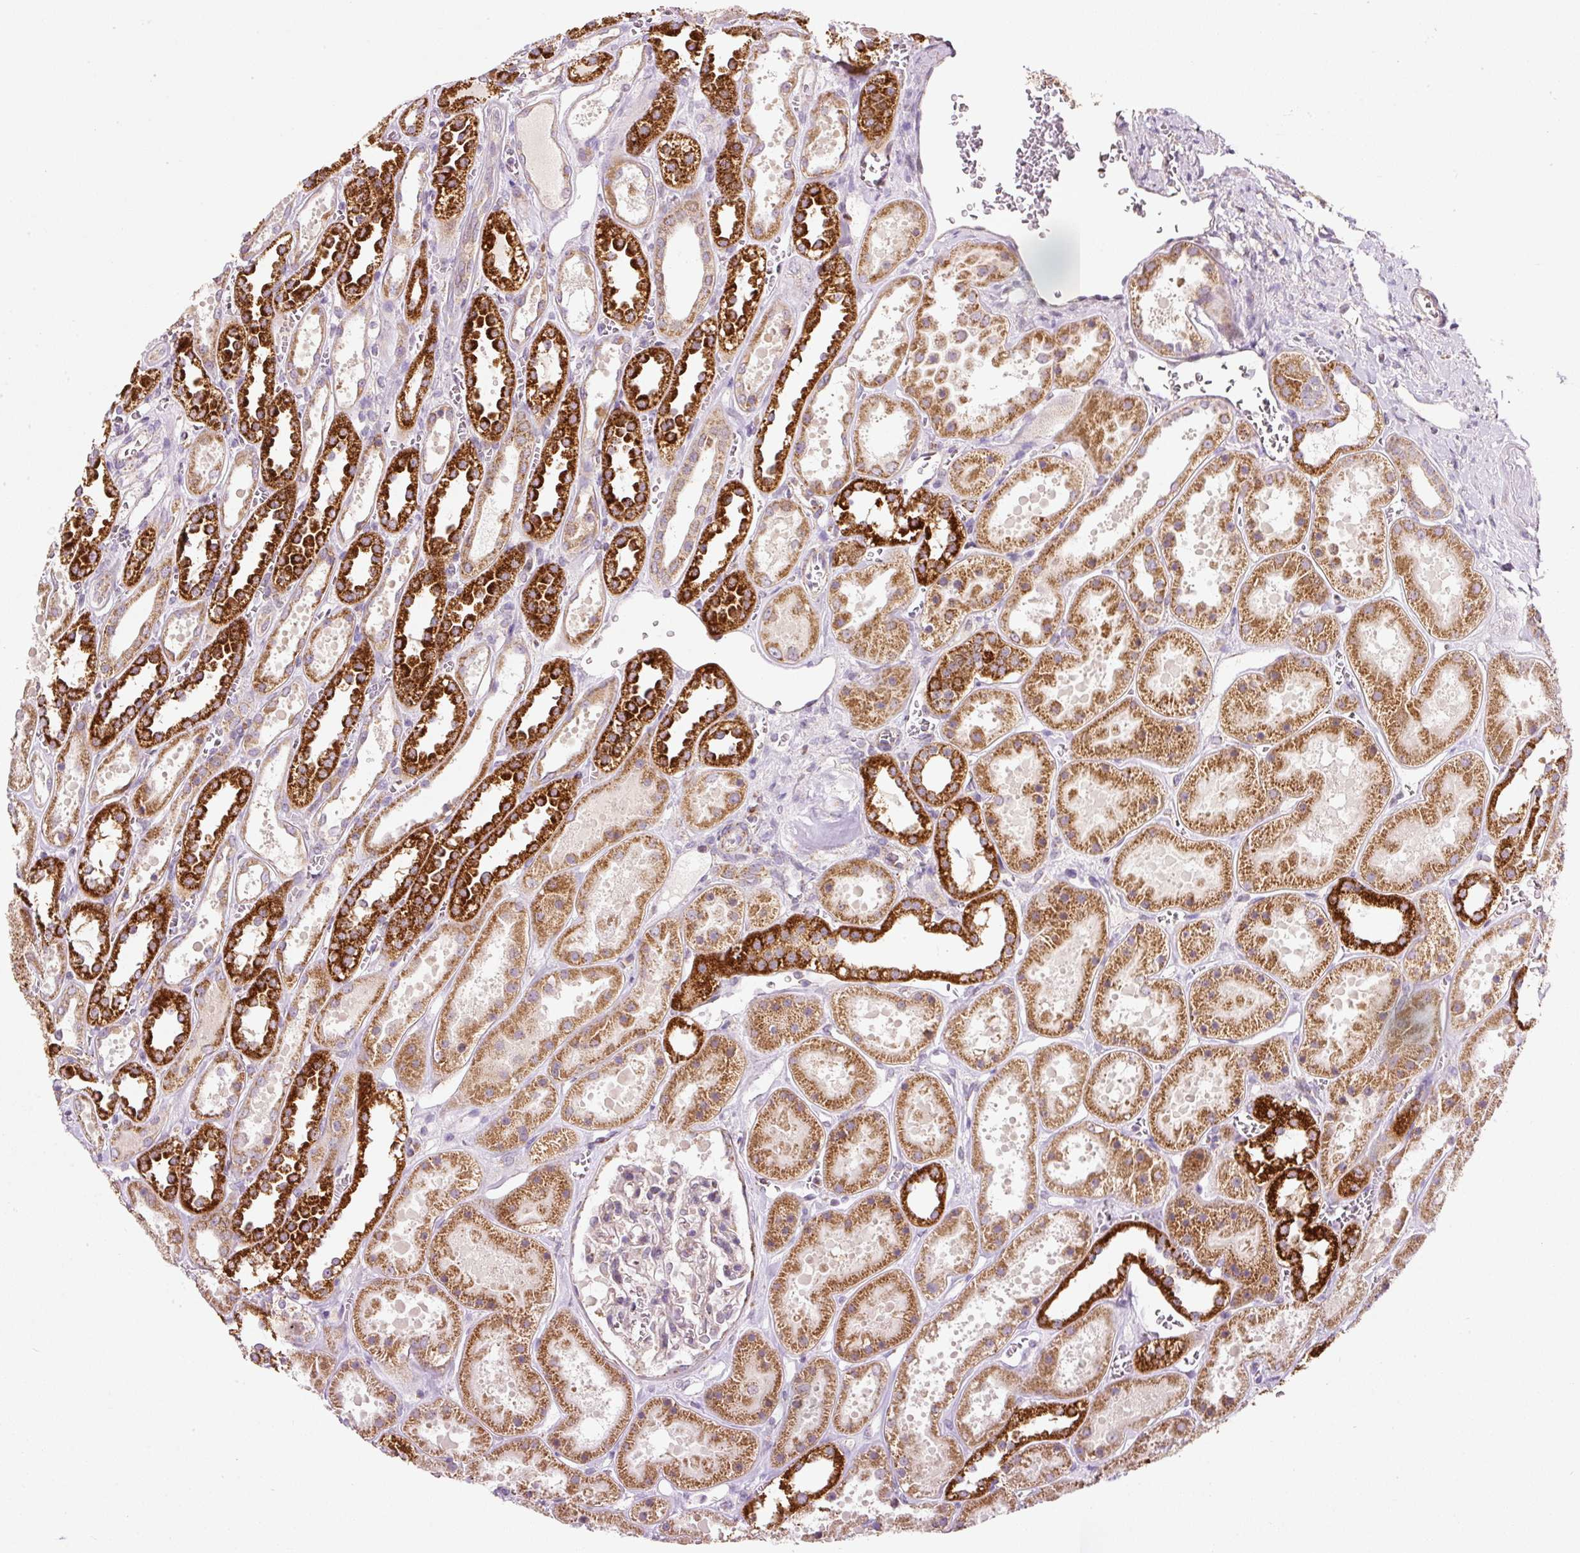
{"staining": {"intensity": "negative", "quantity": "none", "location": "none"}, "tissue": "kidney", "cell_type": "Cells in glomeruli", "image_type": "normal", "snomed": [{"axis": "morphology", "description": "Normal tissue, NOS"}, {"axis": "topography", "description": "Kidney"}], "caption": "The micrograph displays no significant expression in cells in glomeruli of kidney. (Brightfield microscopy of DAB IHC at high magnification).", "gene": "FAM78B", "patient": {"sex": "female", "age": 41}}